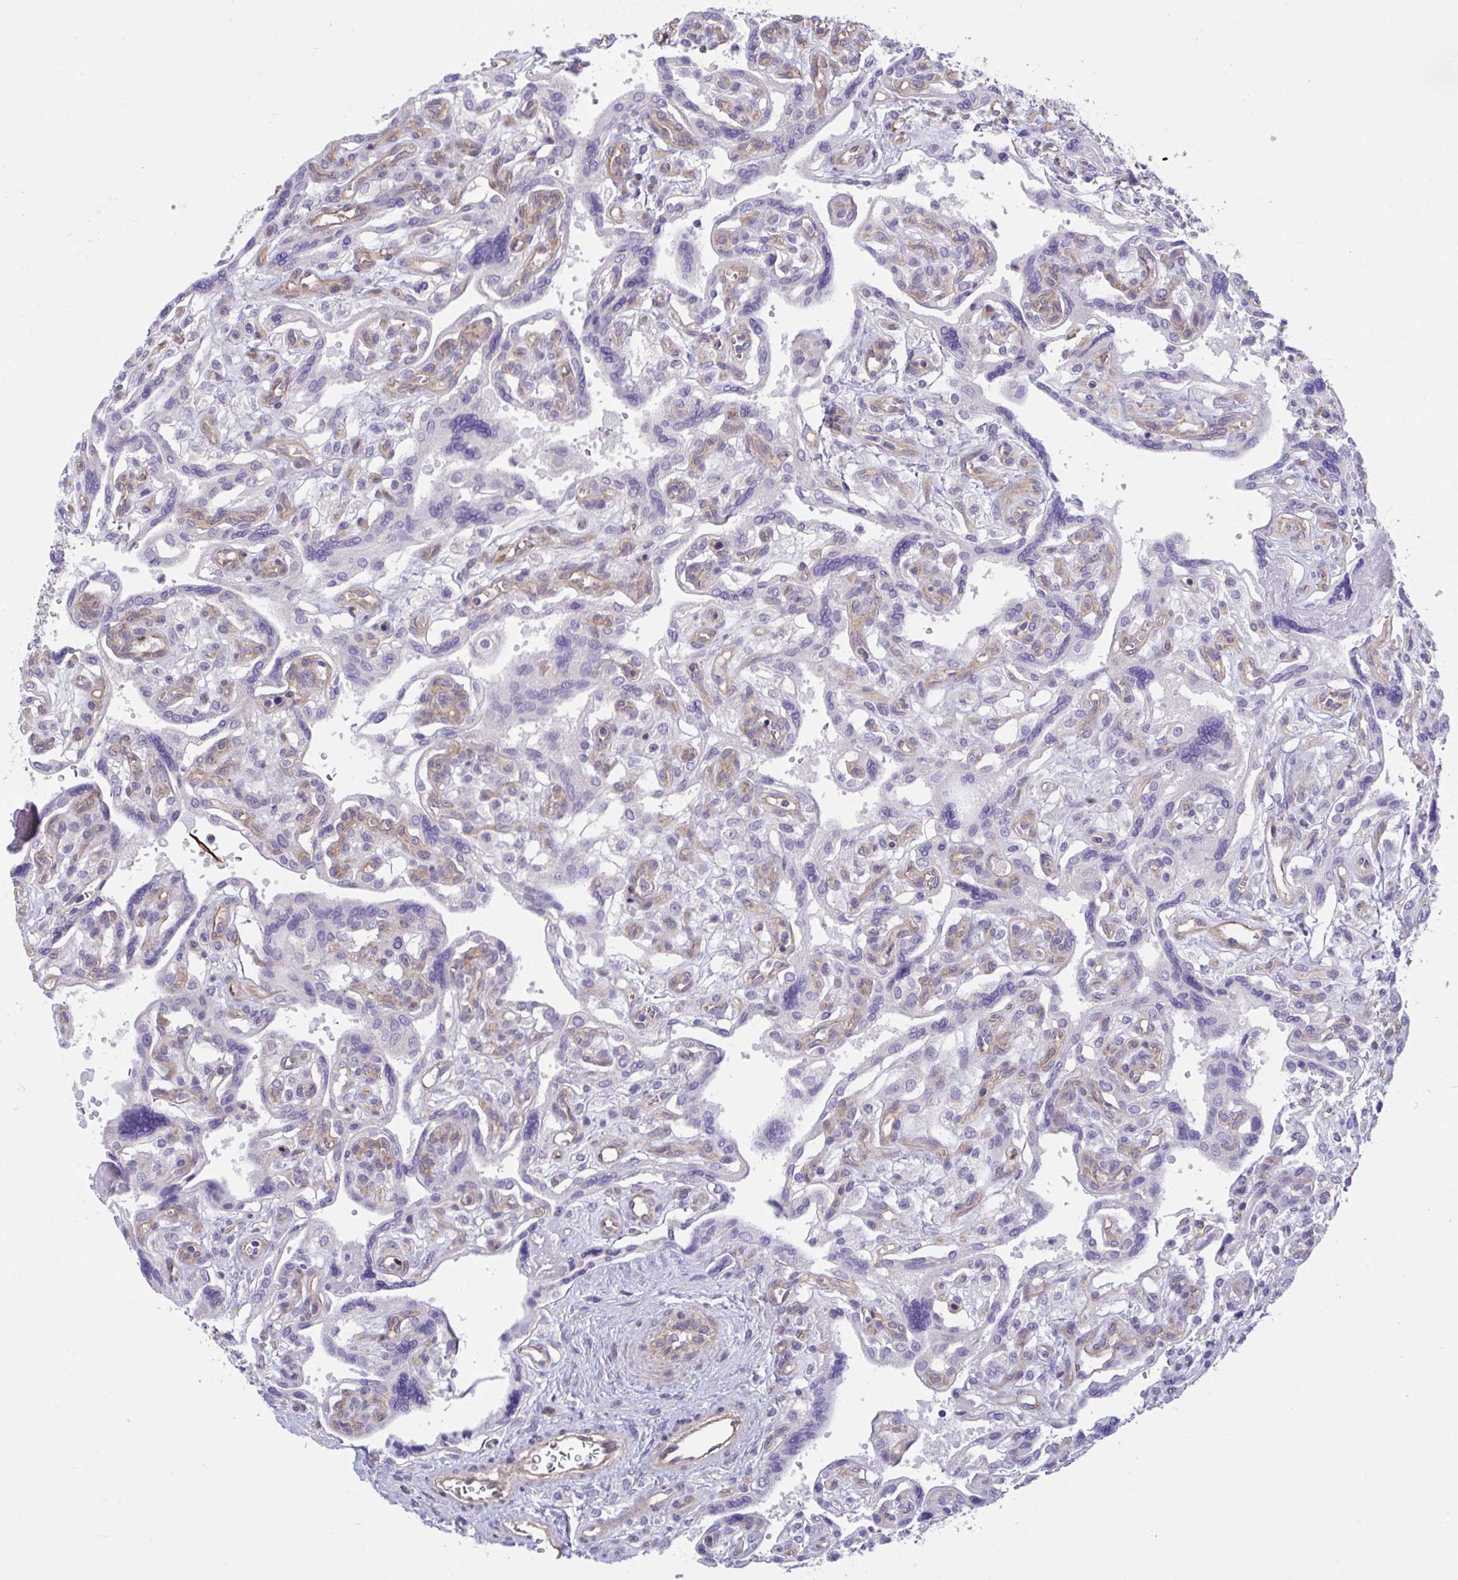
{"staining": {"intensity": "negative", "quantity": "none", "location": "none"}, "tissue": "placenta", "cell_type": "Decidual cells", "image_type": "normal", "snomed": [{"axis": "morphology", "description": "Normal tissue, NOS"}, {"axis": "topography", "description": "Placenta"}], "caption": "The photomicrograph displays no significant staining in decidual cells of placenta. The staining is performed using DAB (3,3'-diaminobenzidine) brown chromogen with nuclei counter-stained in using hematoxylin.", "gene": "RHOXF1", "patient": {"sex": "female", "age": 39}}